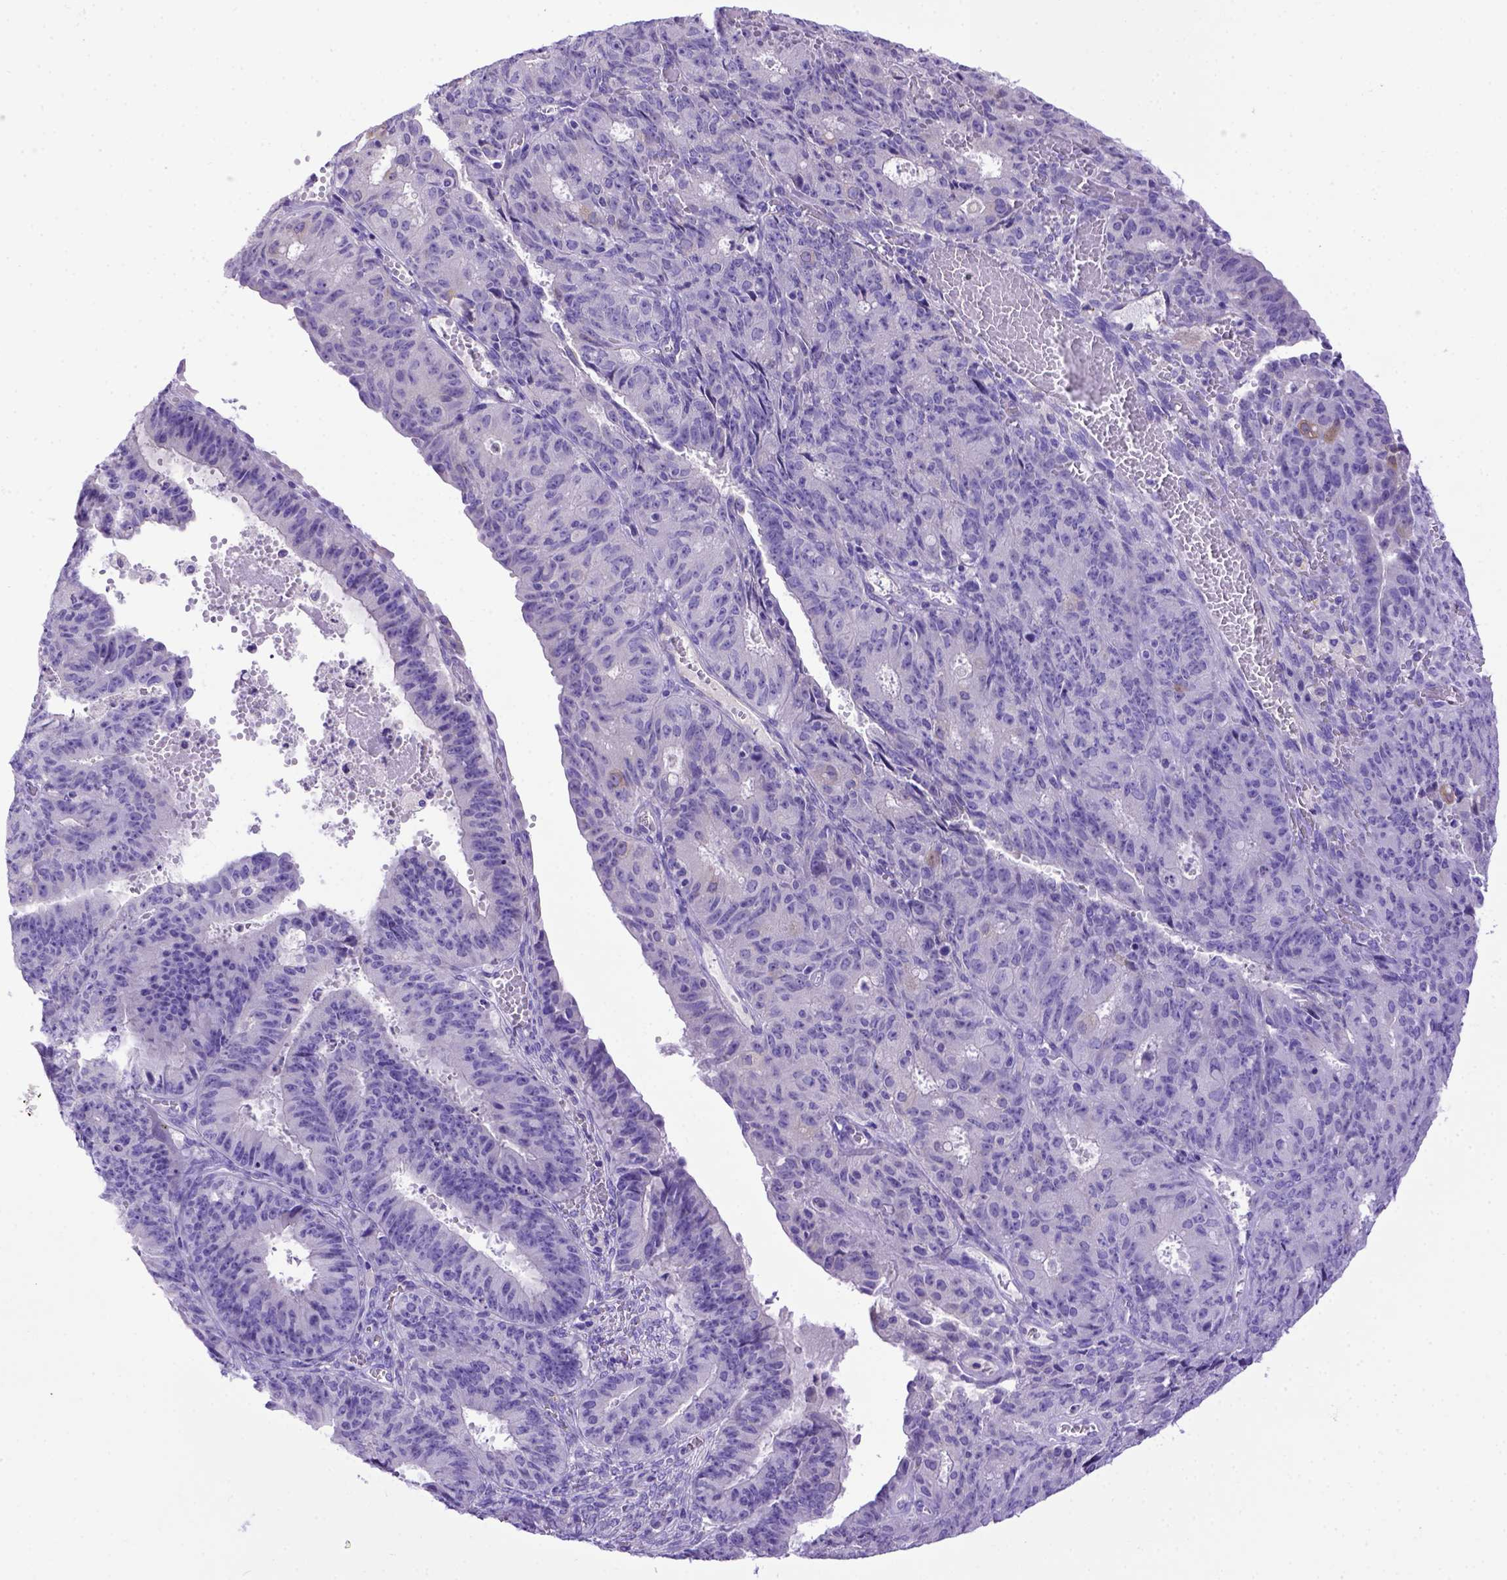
{"staining": {"intensity": "negative", "quantity": "none", "location": "none"}, "tissue": "ovarian cancer", "cell_type": "Tumor cells", "image_type": "cancer", "snomed": [{"axis": "morphology", "description": "Carcinoma, endometroid"}, {"axis": "topography", "description": "Ovary"}], "caption": "This is a photomicrograph of immunohistochemistry (IHC) staining of endometroid carcinoma (ovarian), which shows no staining in tumor cells.", "gene": "PTGES", "patient": {"sex": "female", "age": 42}}